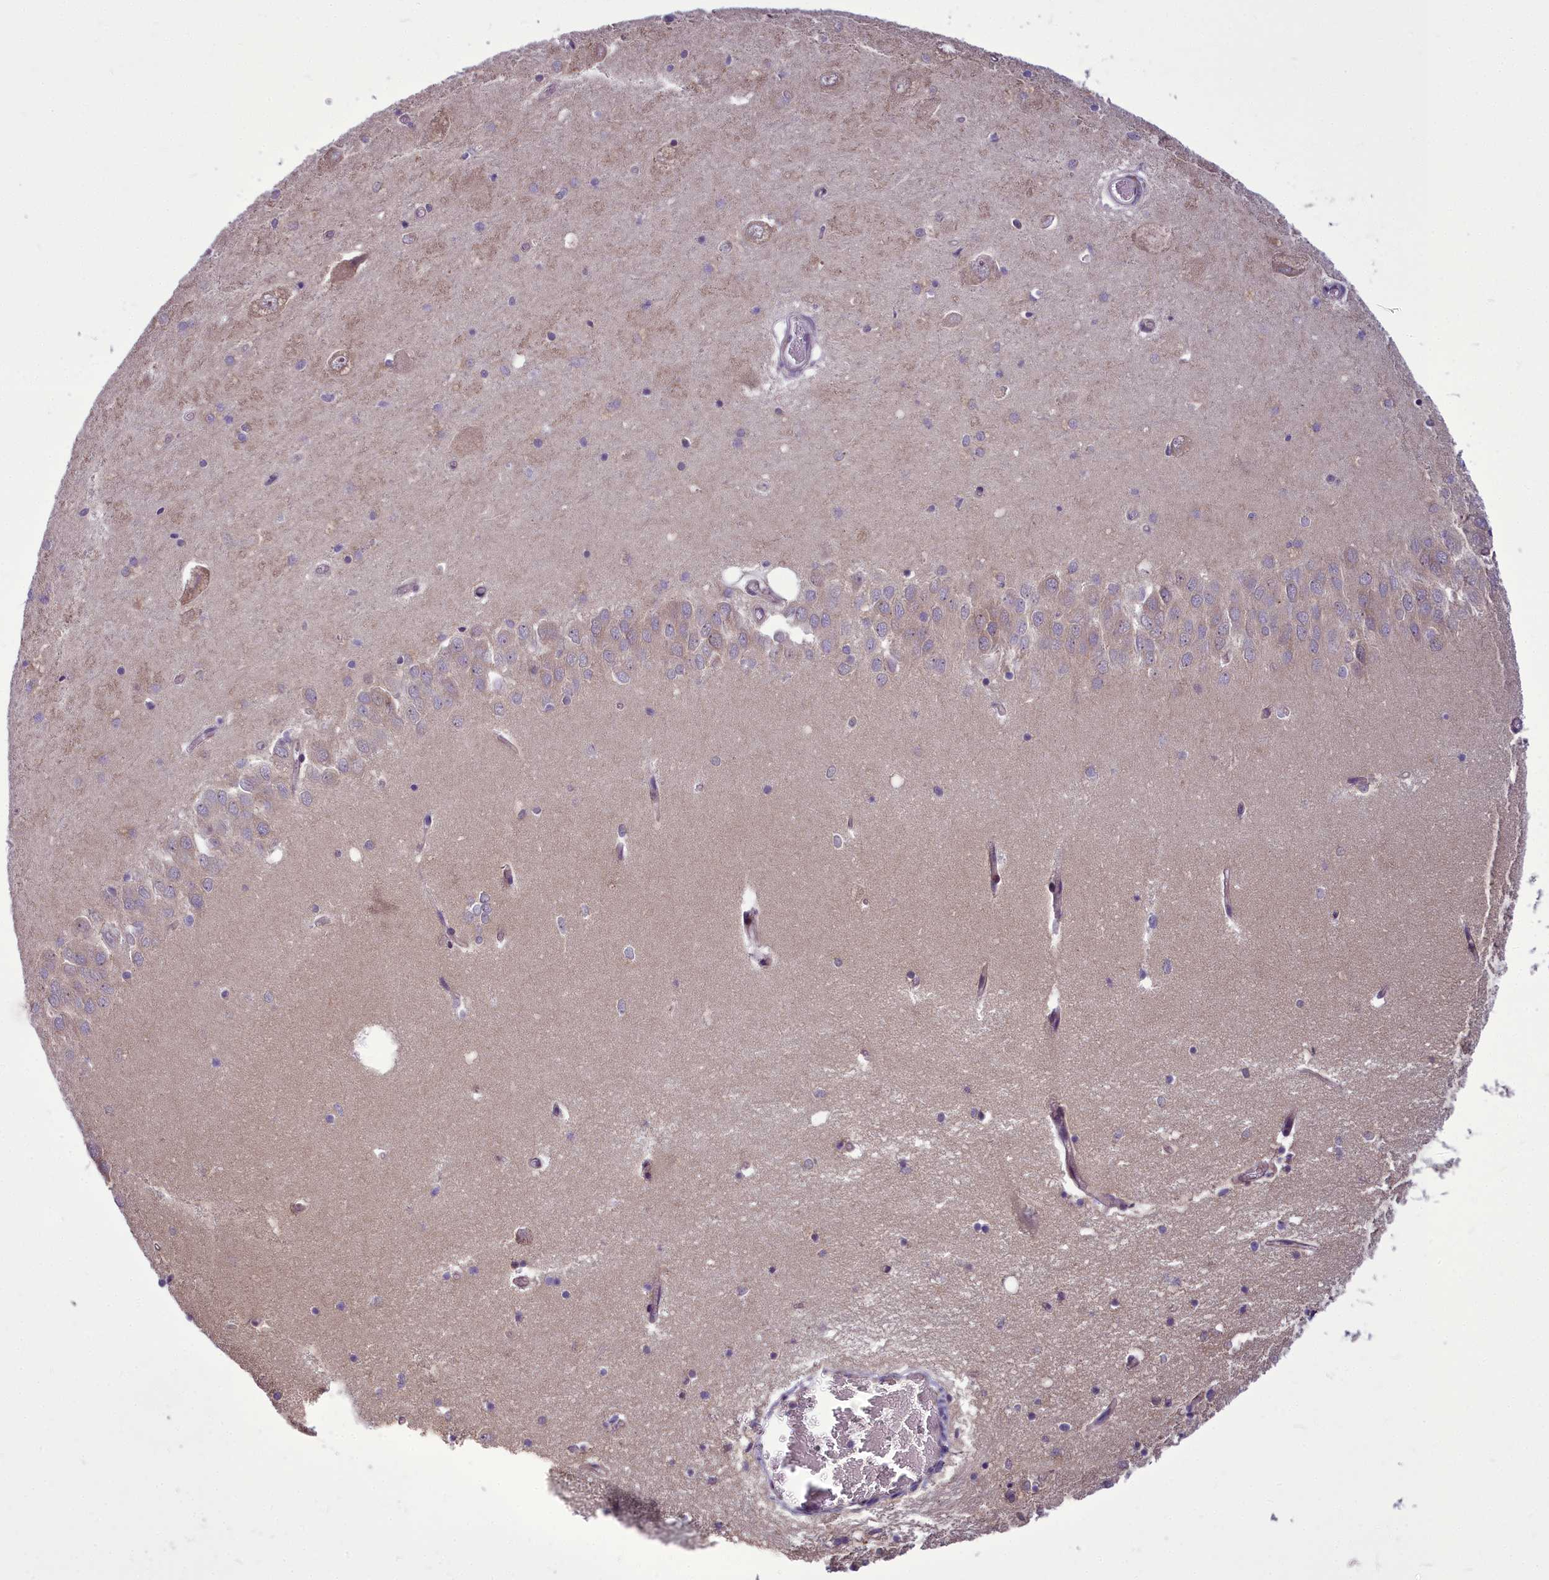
{"staining": {"intensity": "weak", "quantity": "25%-75%", "location": "cytoplasmic/membranous"}, "tissue": "hippocampus", "cell_type": "Glial cells", "image_type": "normal", "snomed": [{"axis": "morphology", "description": "Normal tissue, NOS"}, {"axis": "topography", "description": "Hippocampus"}], "caption": "Immunohistochemistry (DAB (3,3'-diaminobenzidine)) staining of benign hippocampus exhibits weak cytoplasmic/membranous protein positivity in approximately 25%-75% of glial cells.", "gene": "AP1M1", "patient": {"sex": "male", "age": 70}}